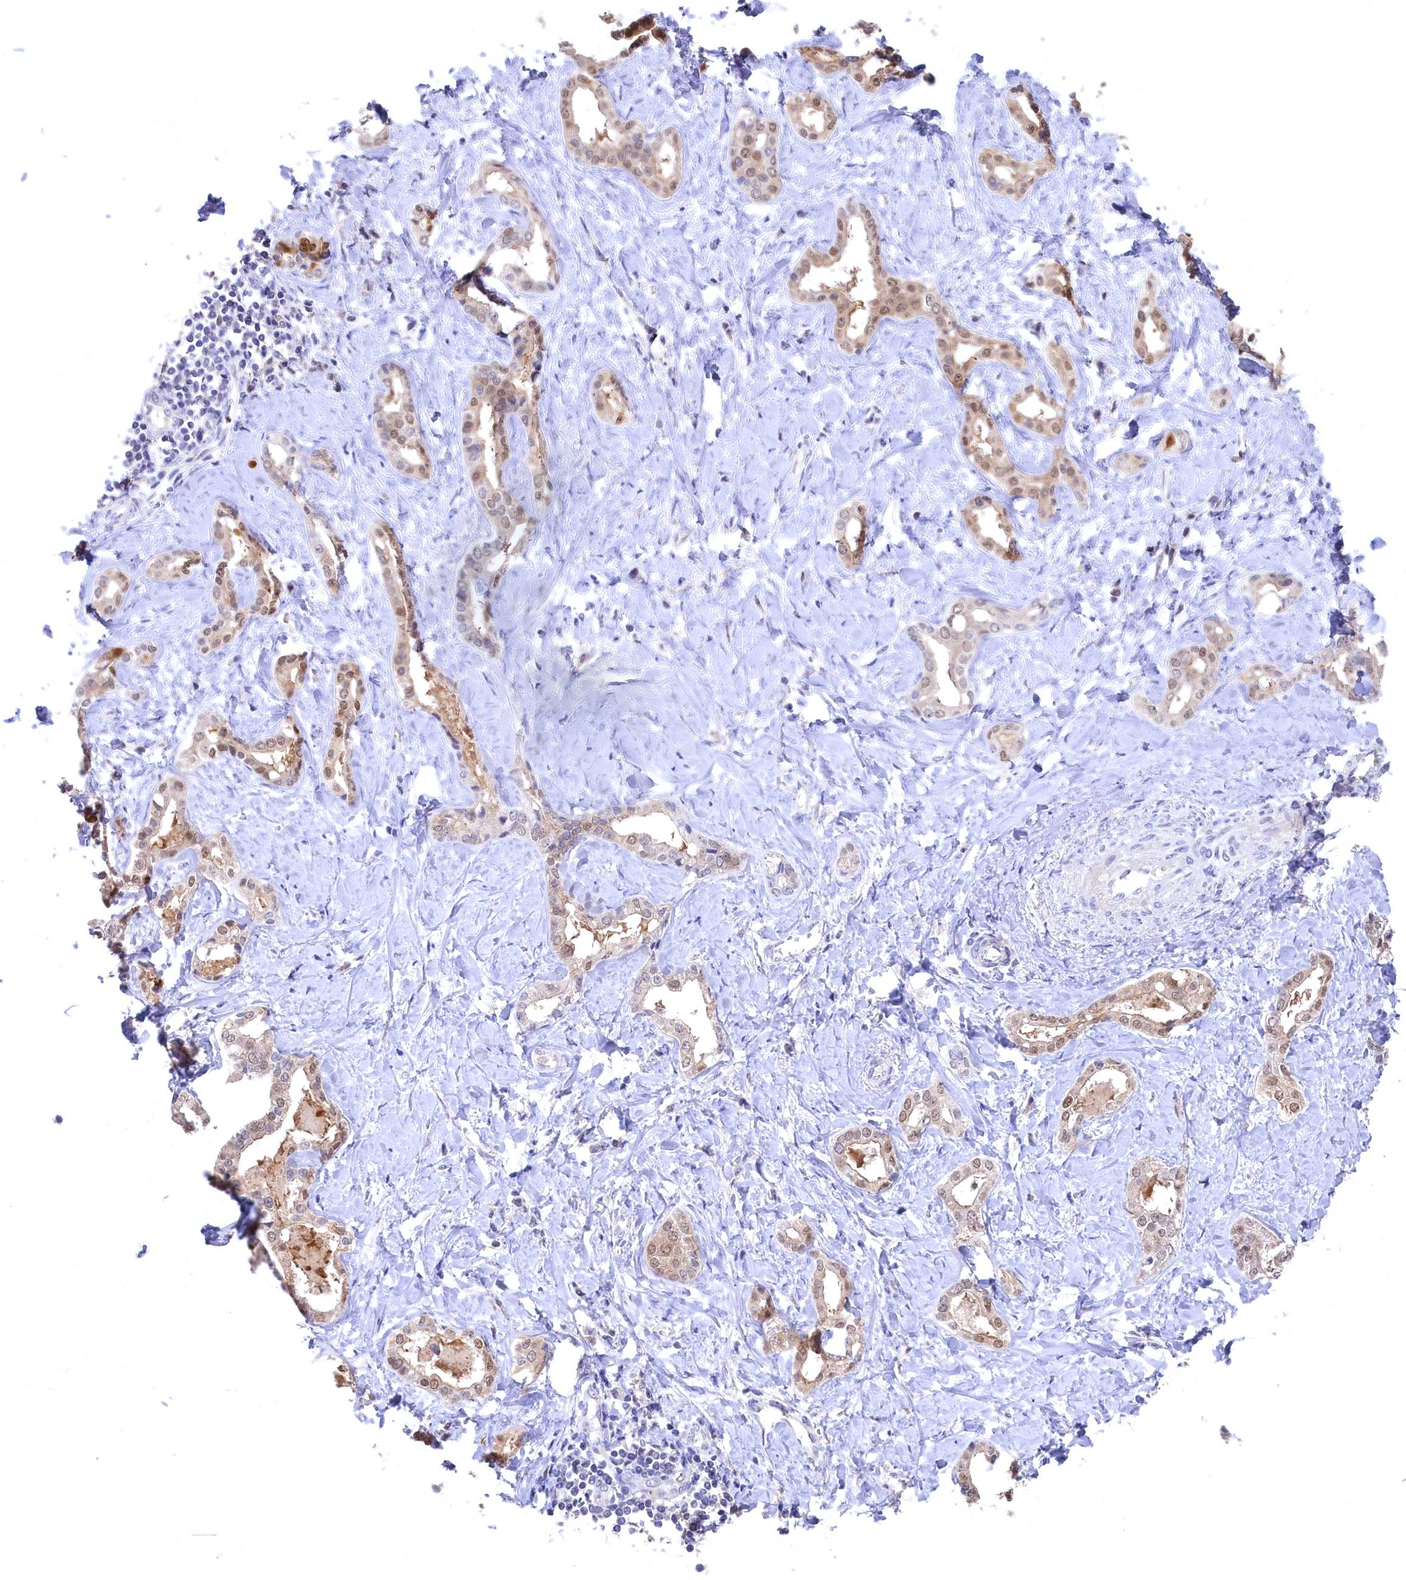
{"staining": {"intensity": "weak", "quantity": "25%-75%", "location": "cytoplasmic/membranous,nuclear"}, "tissue": "liver cancer", "cell_type": "Tumor cells", "image_type": "cancer", "snomed": [{"axis": "morphology", "description": "Carcinoma, Hepatocellular, NOS"}, {"axis": "topography", "description": "Liver"}], "caption": "Liver cancer (hepatocellular carcinoma) stained with DAB (3,3'-diaminobenzidine) immunohistochemistry reveals low levels of weak cytoplasmic/membranous and nuclear expression in approximately 25%-75% of tumor cells. (IHC, brightfield microscopy, high magnification).", "gene": "C11orf54", "patient": {"sex": "female", "age": 73}}